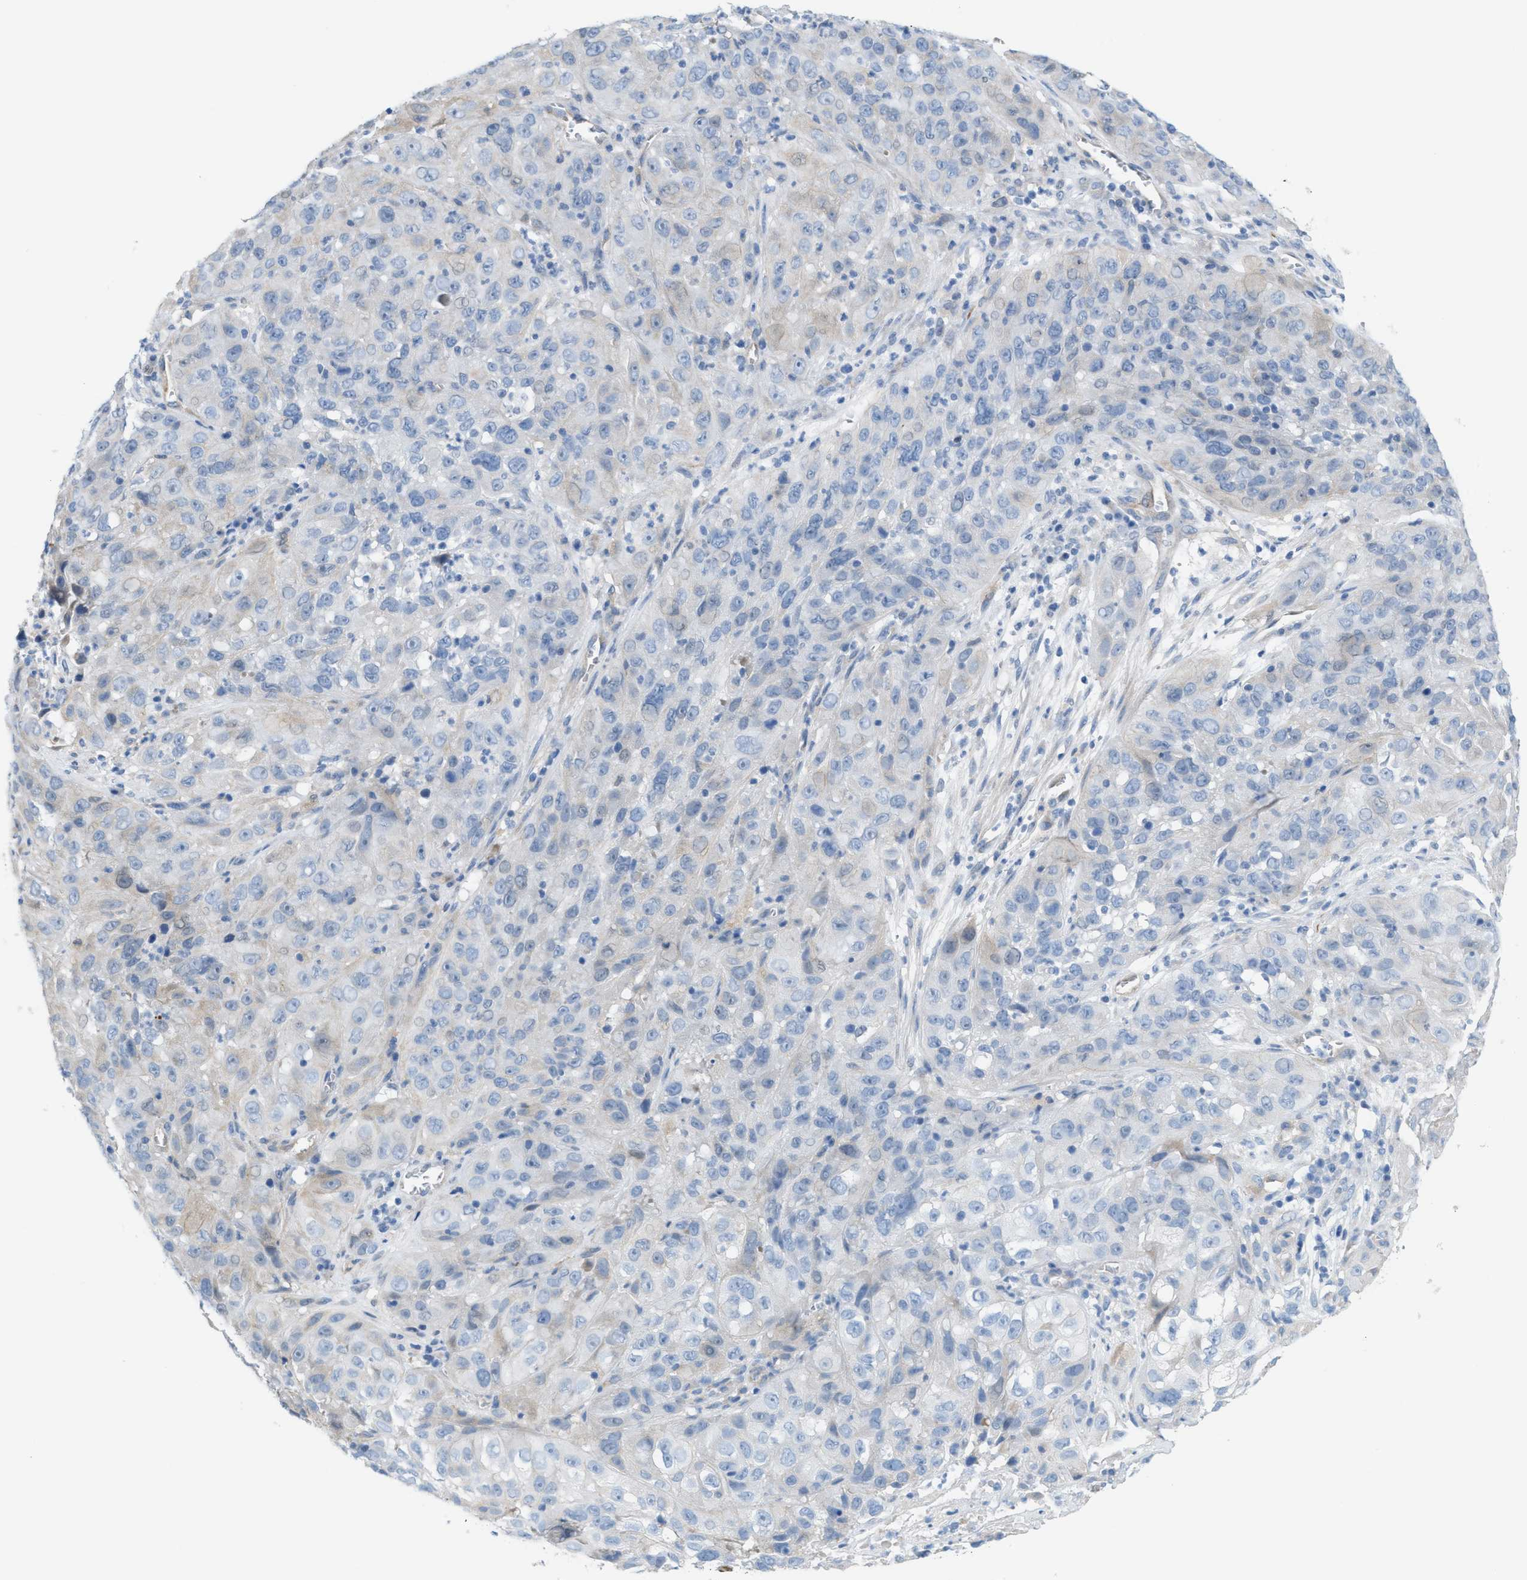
{"staining": {"intensity": "negative", "quantity": "none", "location": "none"}, "tissue": "cervical cancer", "cell_type": "Tumor cells", "image_type": "cancer", "snomed": [{"axis": "morphology", "description": "Squamous cell carcinoma, NOS"}, {"axis": "topography", "description": "Cervix"}], "caption": "High power microscopy image of an IHC image of cervical cancer (squamous cell carcinoma), revealing no significant staining in tumor cells.", "gene": "MPP3", "patient": {"sex": "female", "age": 32}}